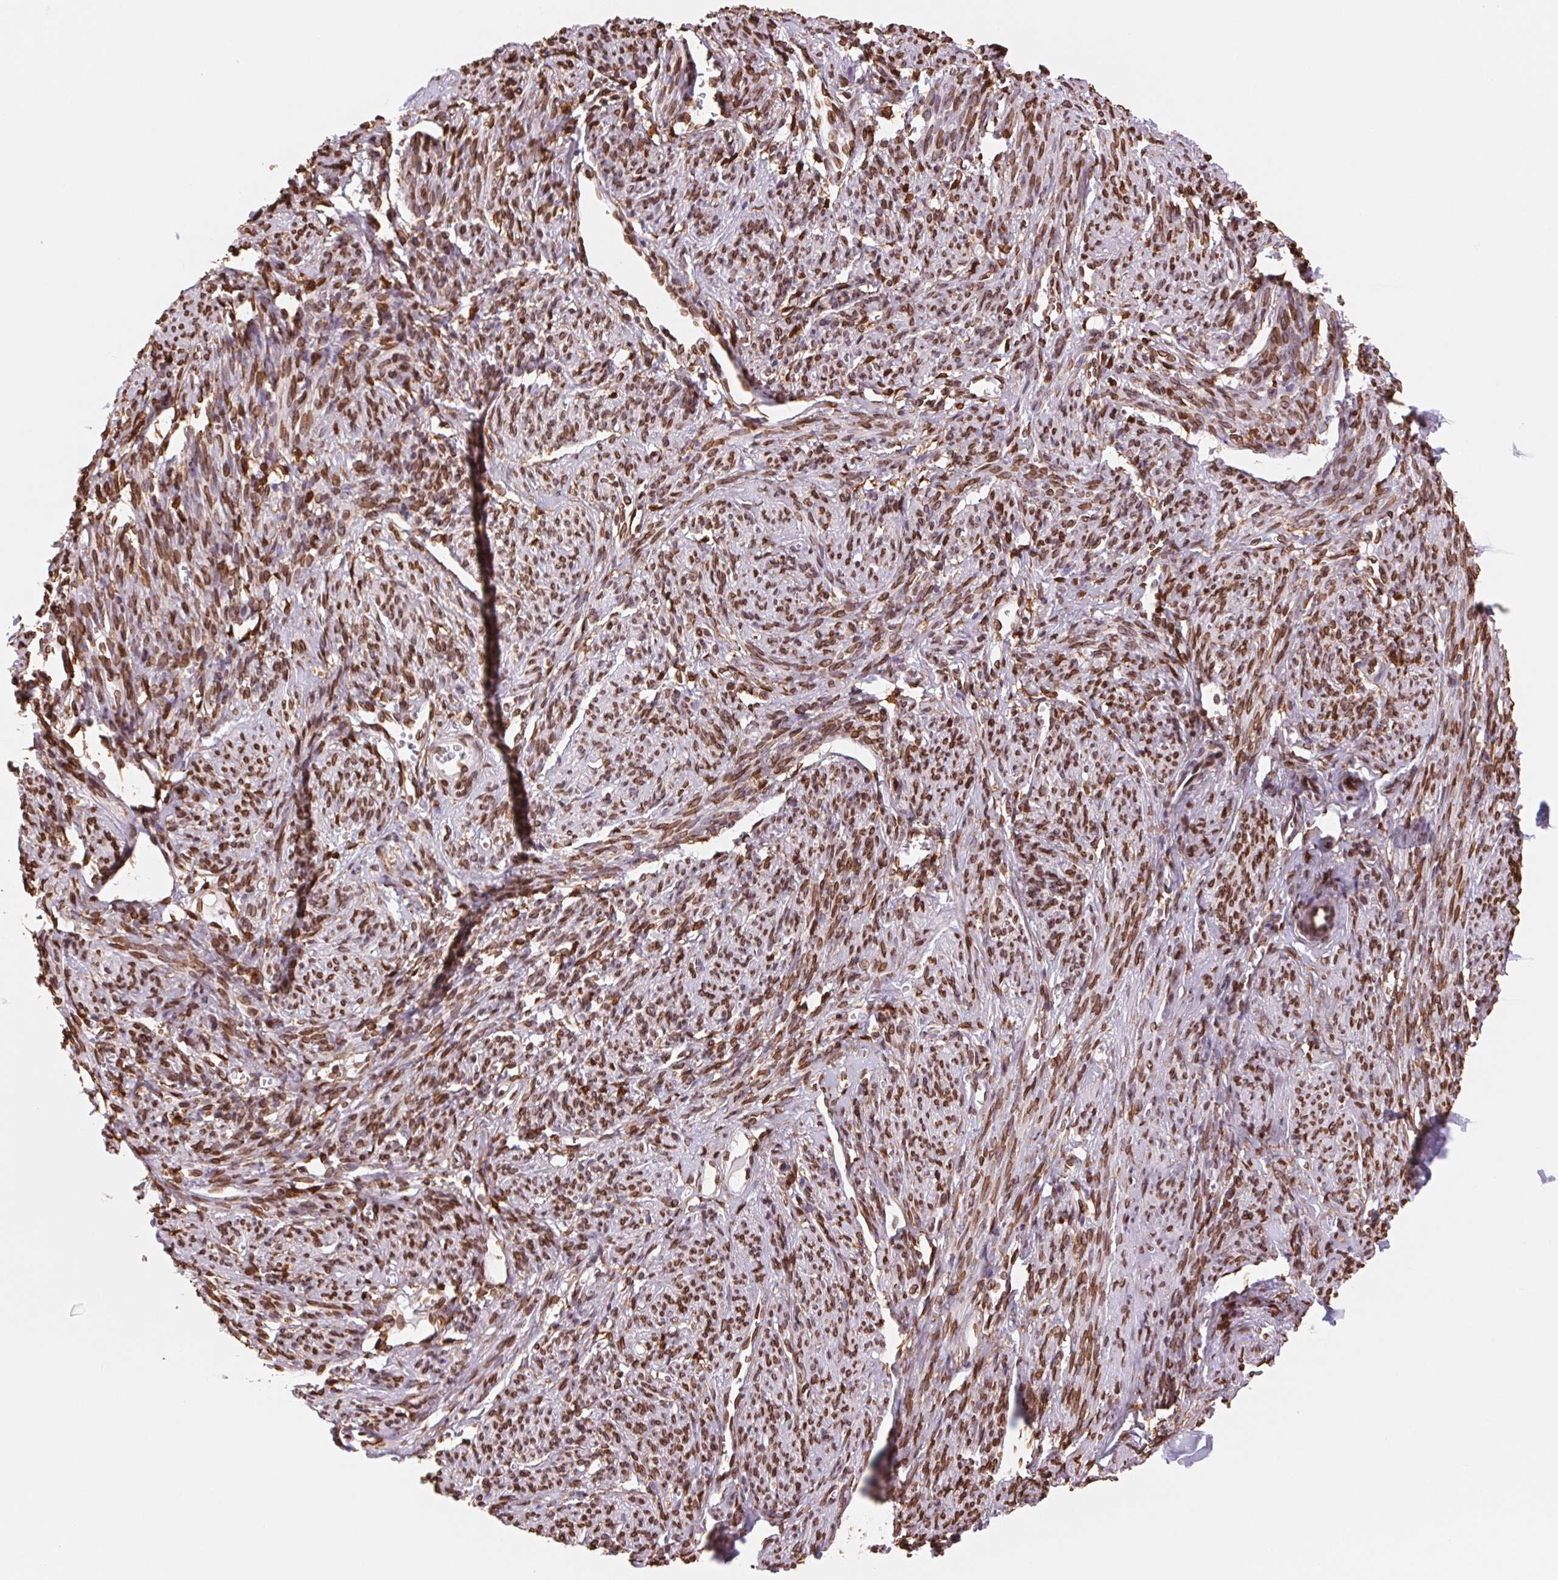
{"staining": {"intensity": "strong", "quantity": ">75%", "location": "cytoplasmic/membranous,nuclear"}, "tissue": "smooth muscle", "cell_type": "Smooth muscle cells", "image_type": "normal", "snomed": [{"axis": "morphology", "description": "Normal tissue, NOS"}, {"axis": "topography", "description": "Smooth muscle"}], "caption": "IHC micrograph of unremarkable smooth muscle stained for a protein (brown), which shows high levels of strong cytoplasmic/membranous,nuclear expression in about >75% of smooth muscle cells.", "gene": "LMNB2", "patient": {"sex": "female", "age": 65}}